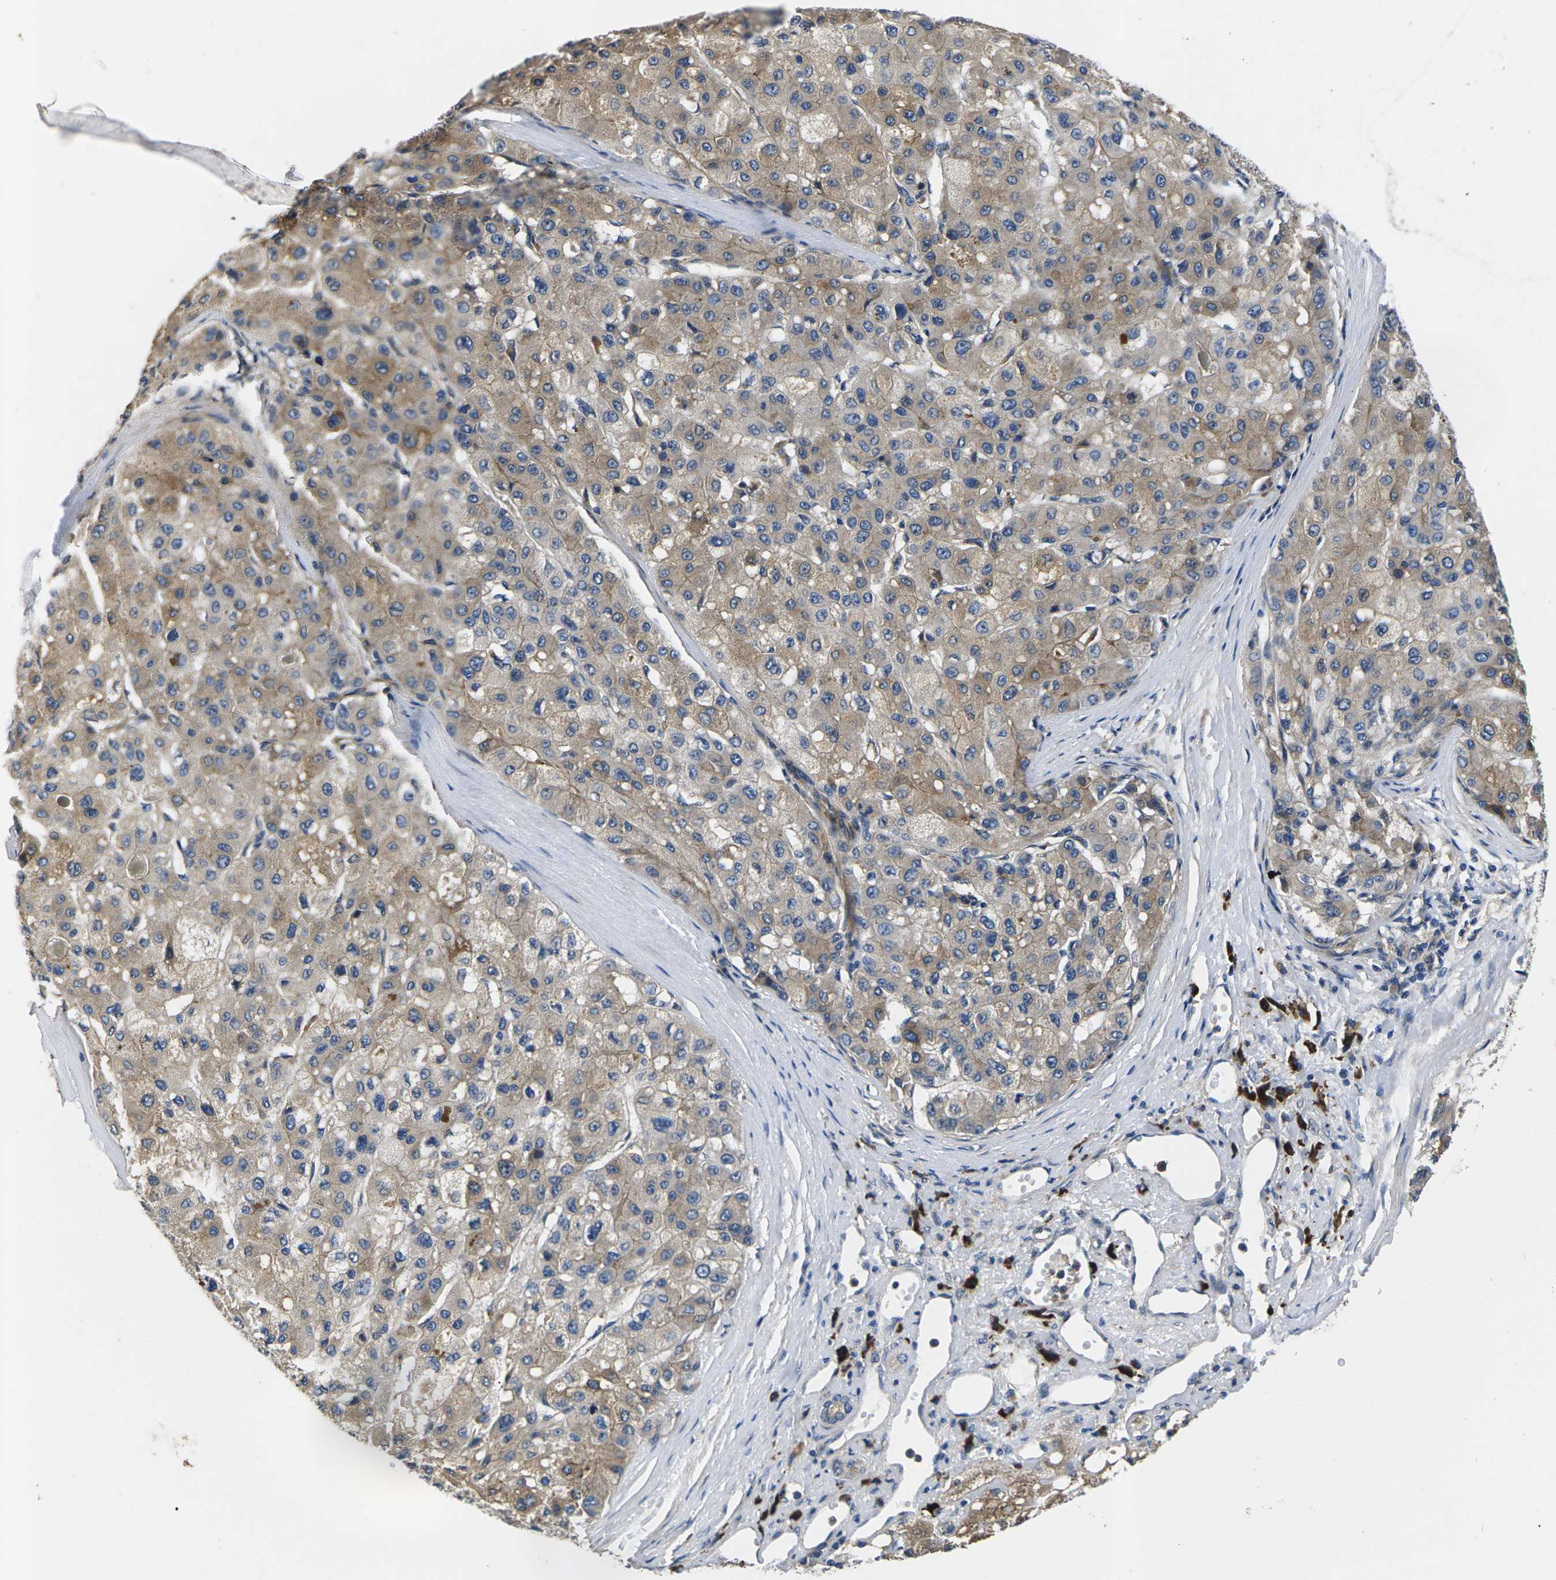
{"staining": {"intensity": "moderate", "quantity": ">75%", "location": "cytoplasmic/membranous"}, "tissue": "liver cancer", "cell_type": "Tumor cells", "image_type": "cancer", "snomed": [{"axis": "morphology", "description": "Carcinoma, Hepatocellular, NOS"}, {"axis": "topography", "description": "Liver"}], "caption": "Tumor cells reveal medium levels of moderate cytoplasmic/membranous positivity in about >75% of cells in human liver cancer (hepatocellular carcinoma).", "gene": "PLCE1", "patient": {"sex": "male", "age": 80}}